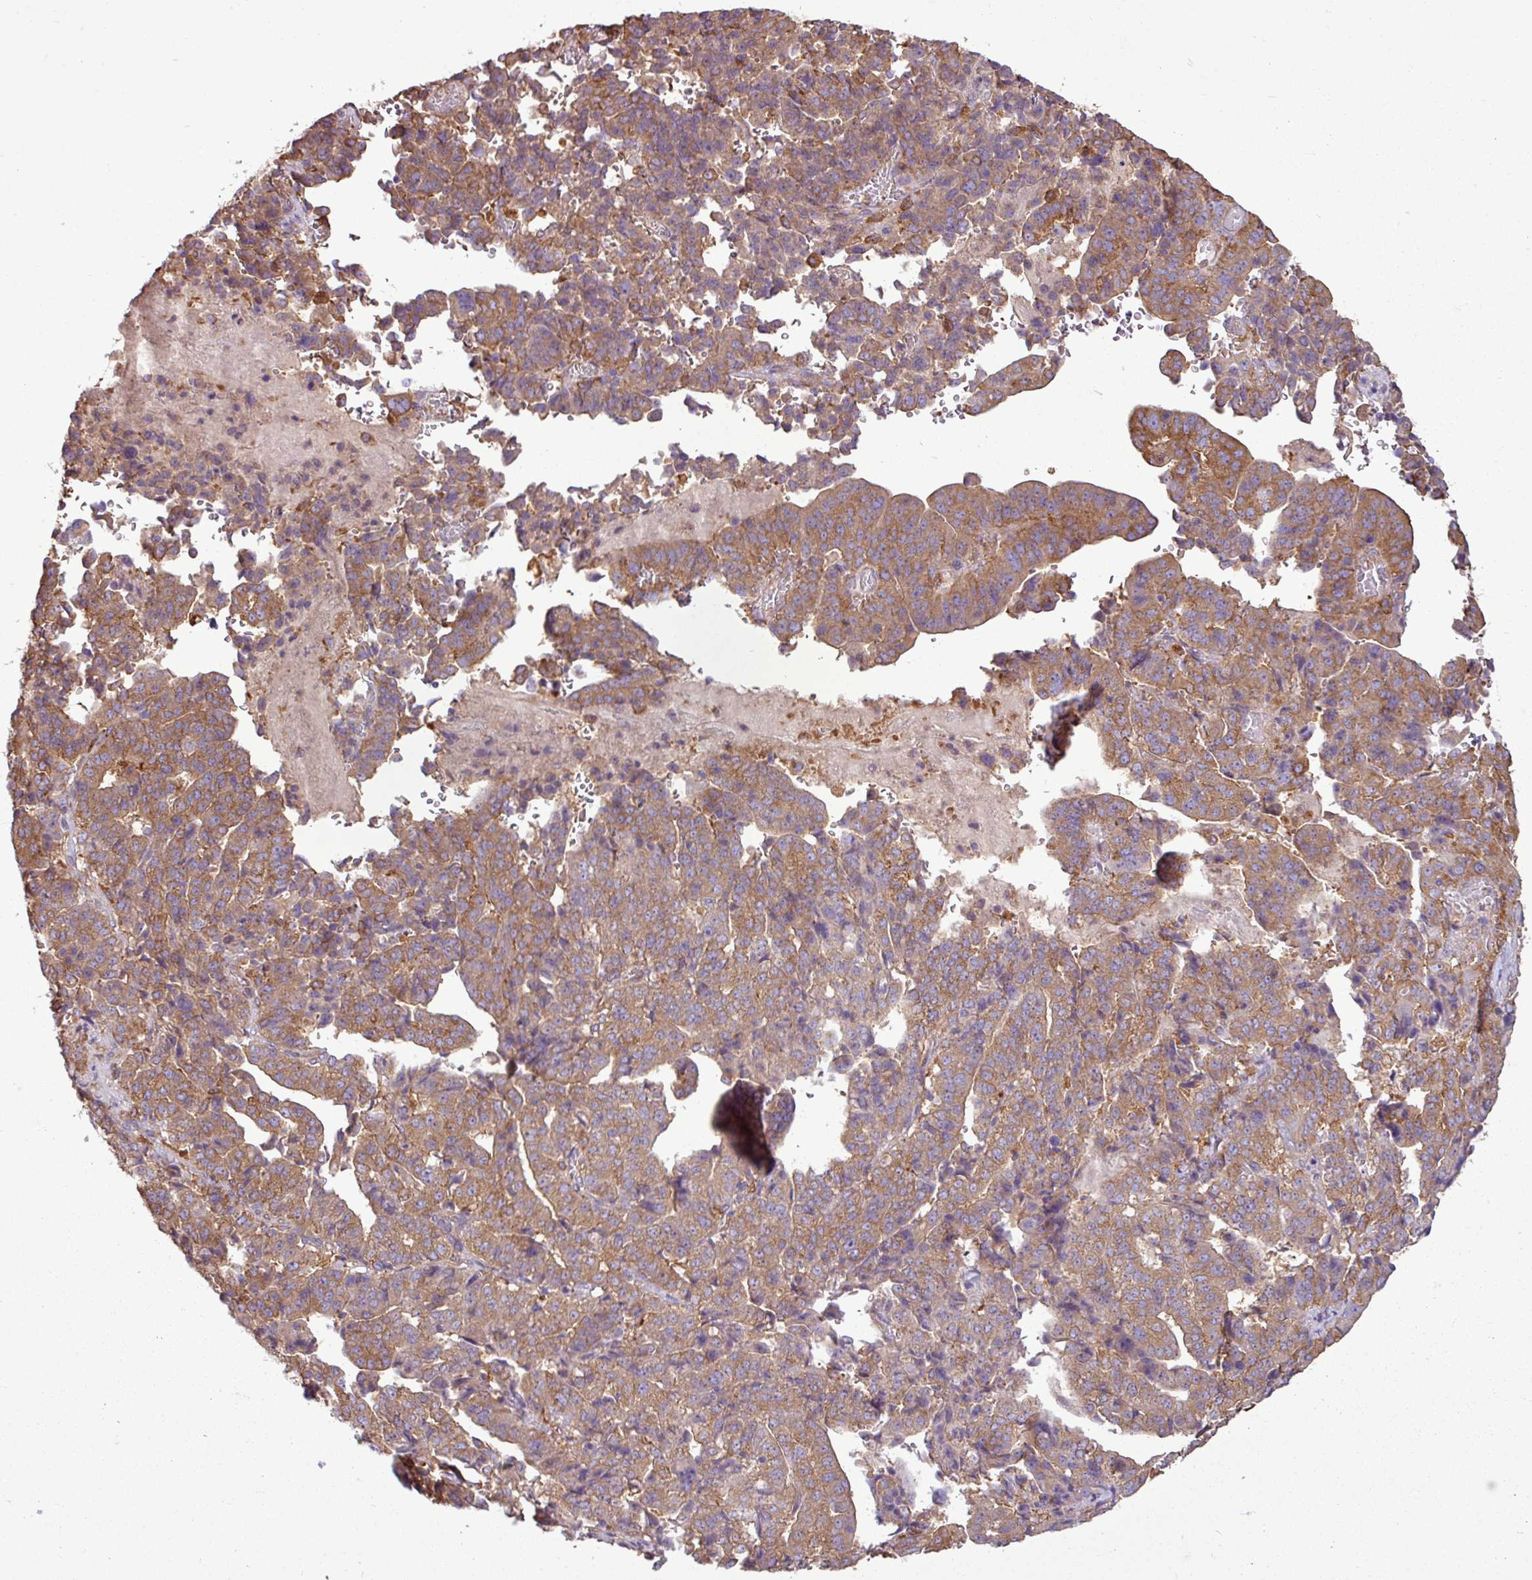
{"staining": {"intensity": "moderate", "quantity": ">75%", "location": "cytoplasmic/membranous"}, "tissue": "stomach cancer", "cell_type": "Tumor cells", "image_type": "cancer", "snomed": [{"axis": "morphology", "description": "Adenocarcinoma, NOS"}, {"axis": "topography", "description": "Stomach"}], "caption": "Immunohistochemistry (IHC) photomicrograph of neoplastic tissue: human stomach cancer stained using IHC displays medium levels of moderate protein expression localized specifically in the cytoplasmic/membranous of tumor cells, appearing as a cytoplasmic/membranous brown color.", "gene": "PACSIN2", "patient": {"sex": "male", "age": 48}}